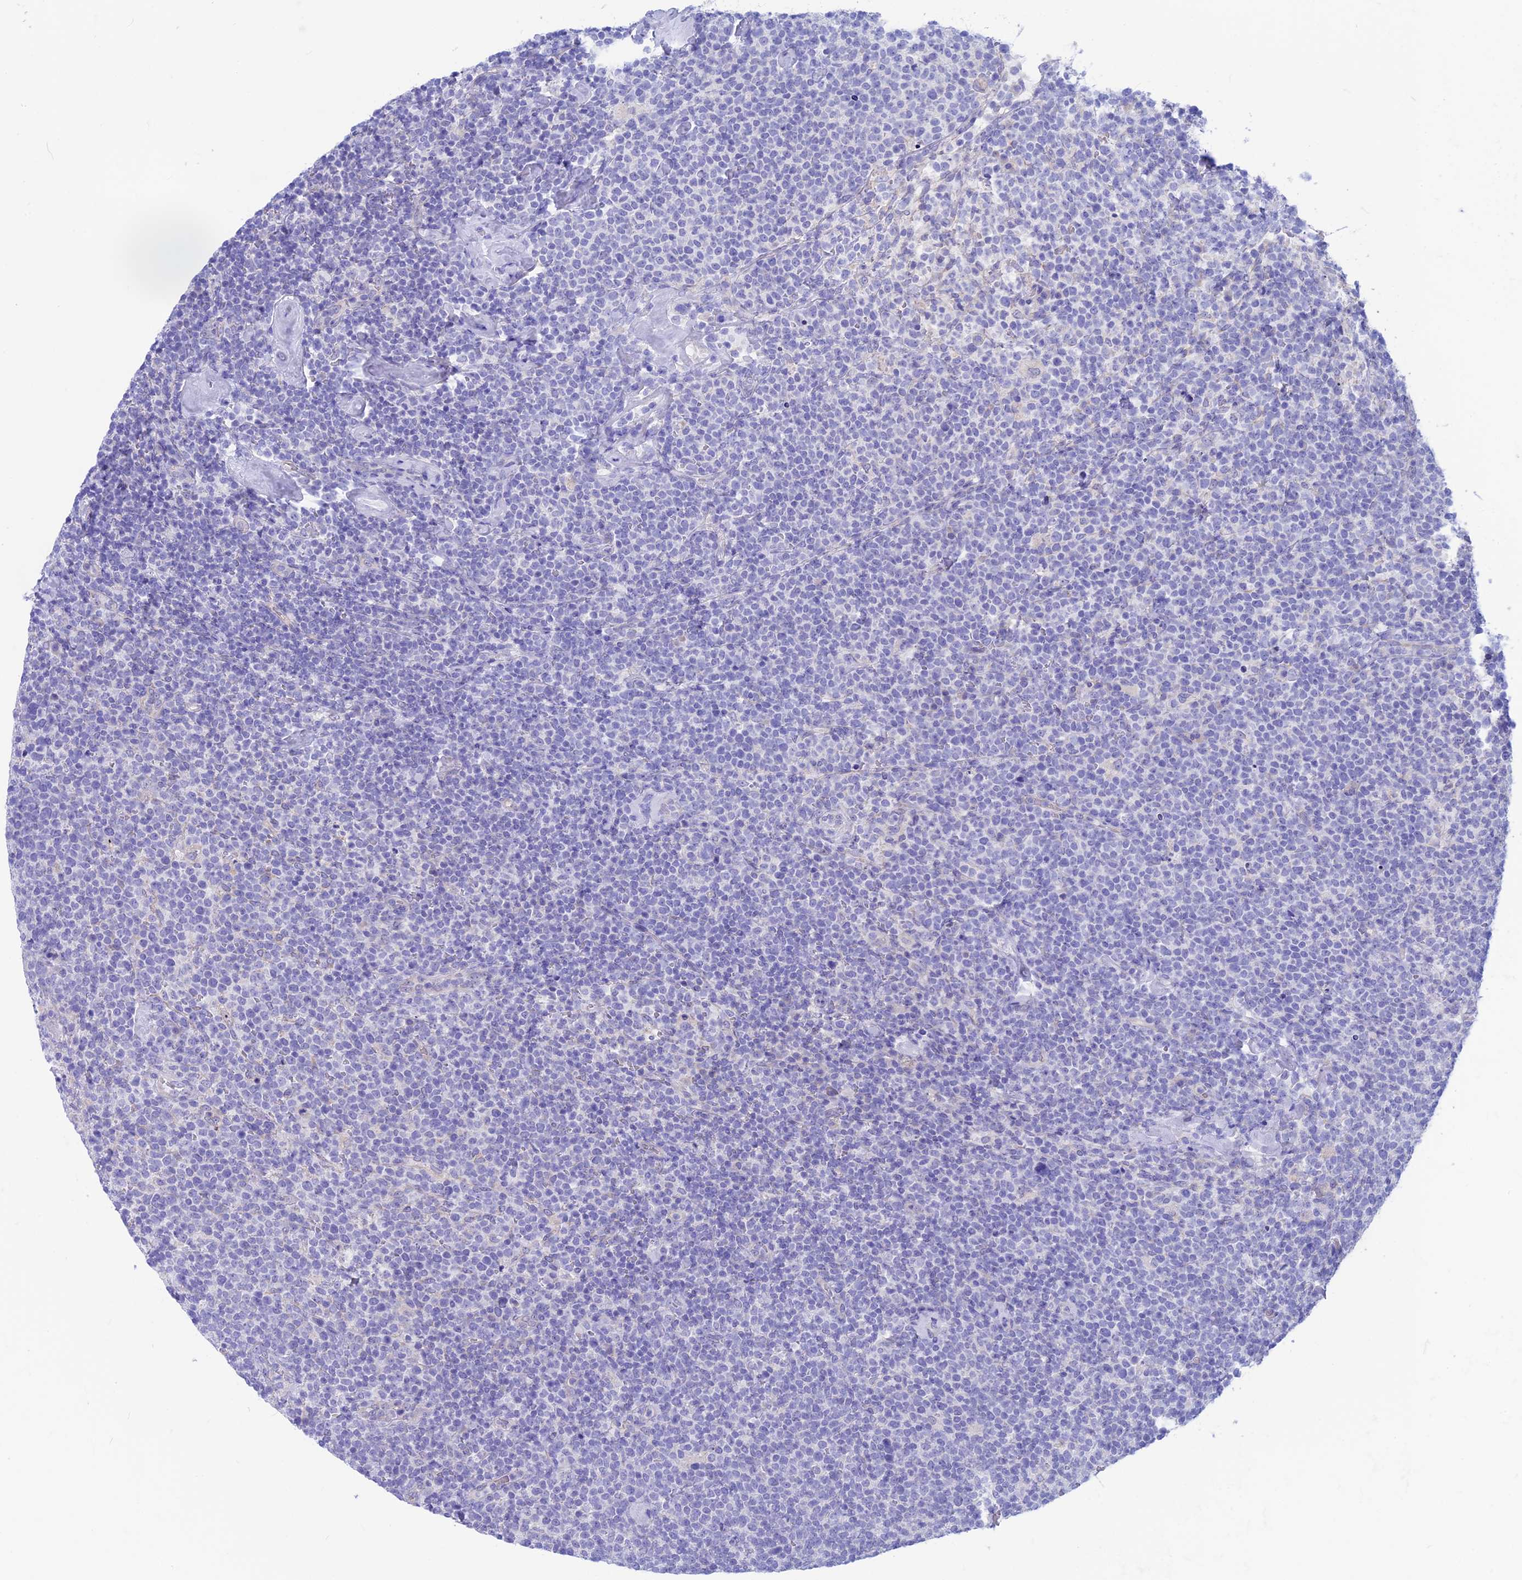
{"staining": {"intensity": "negative", "quantity": "none", "location": "none"}, "tissue": "lymphoma", "cell_type": "Tumor cells", "image_type": "cancer", "snomed": [{"axis": "morphology", "description": "Malignant lymphoma, non-Hodgkin's type, High grade"}, {"axis": "topography", "description": "Lymph node"}], "caption": "There is no significant positivity in tumor cells of lymphoma.", "gene": "GNGT2", "patient": {"sex": "male", "age": 61}}